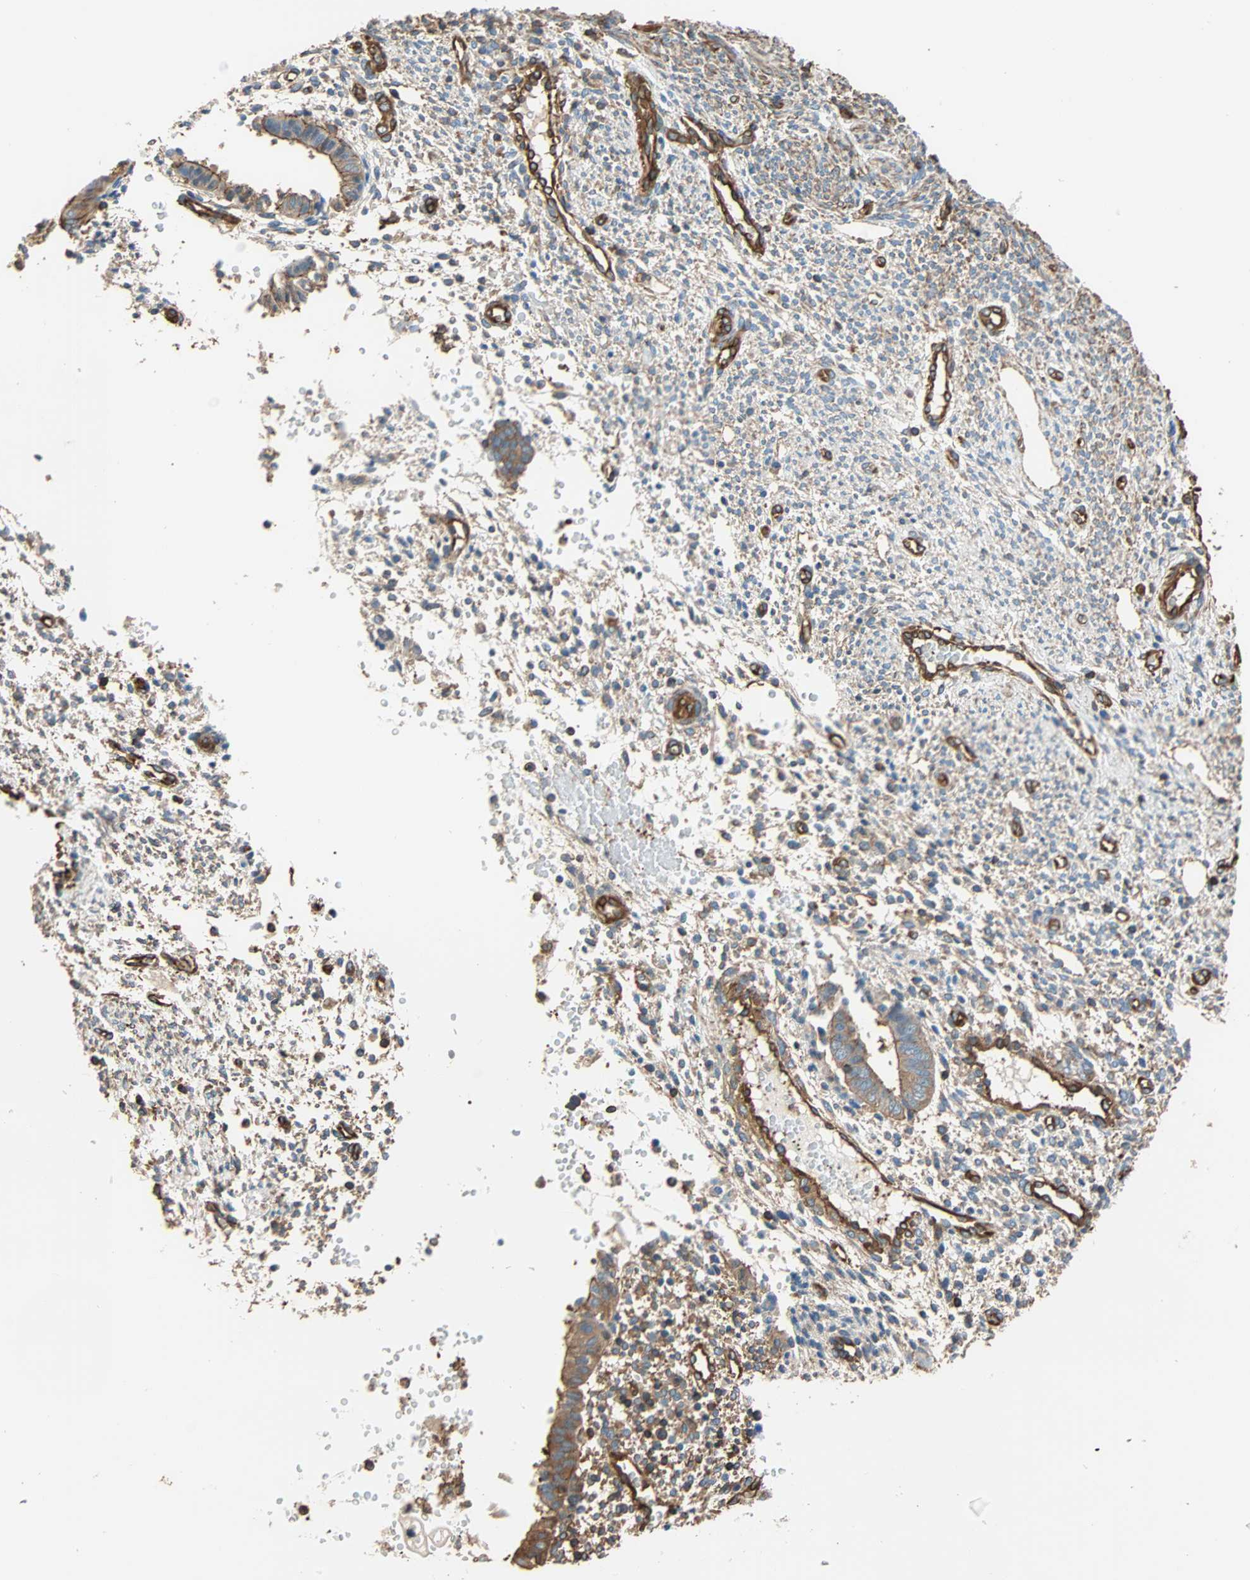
{"staining": {"intensity": "weak", "quantity": "<25%", "location": "cytoplasmic/membranous"}, "tissue": "endometrium", "cell_type": "Cells in endometrial stroma", "image_type": "normal", "snomed": [{"axis": "morphology", "description": "Normal tissue, NOS"}, {"axis": "topography", "description": "Endometrium"}], "caption": "A photomicrograph of human endometrium is negative for staining in cells in endometrial stroma. The staining was performed using DAB (3,3'-diaminobenzidine) to visualize the protein expression in brown, while the nuclei were stained in blue with hematoxylin (Magnification: 20x).", "gene": "GALNT10", "patient": {"sex": "female", "age": 35}}